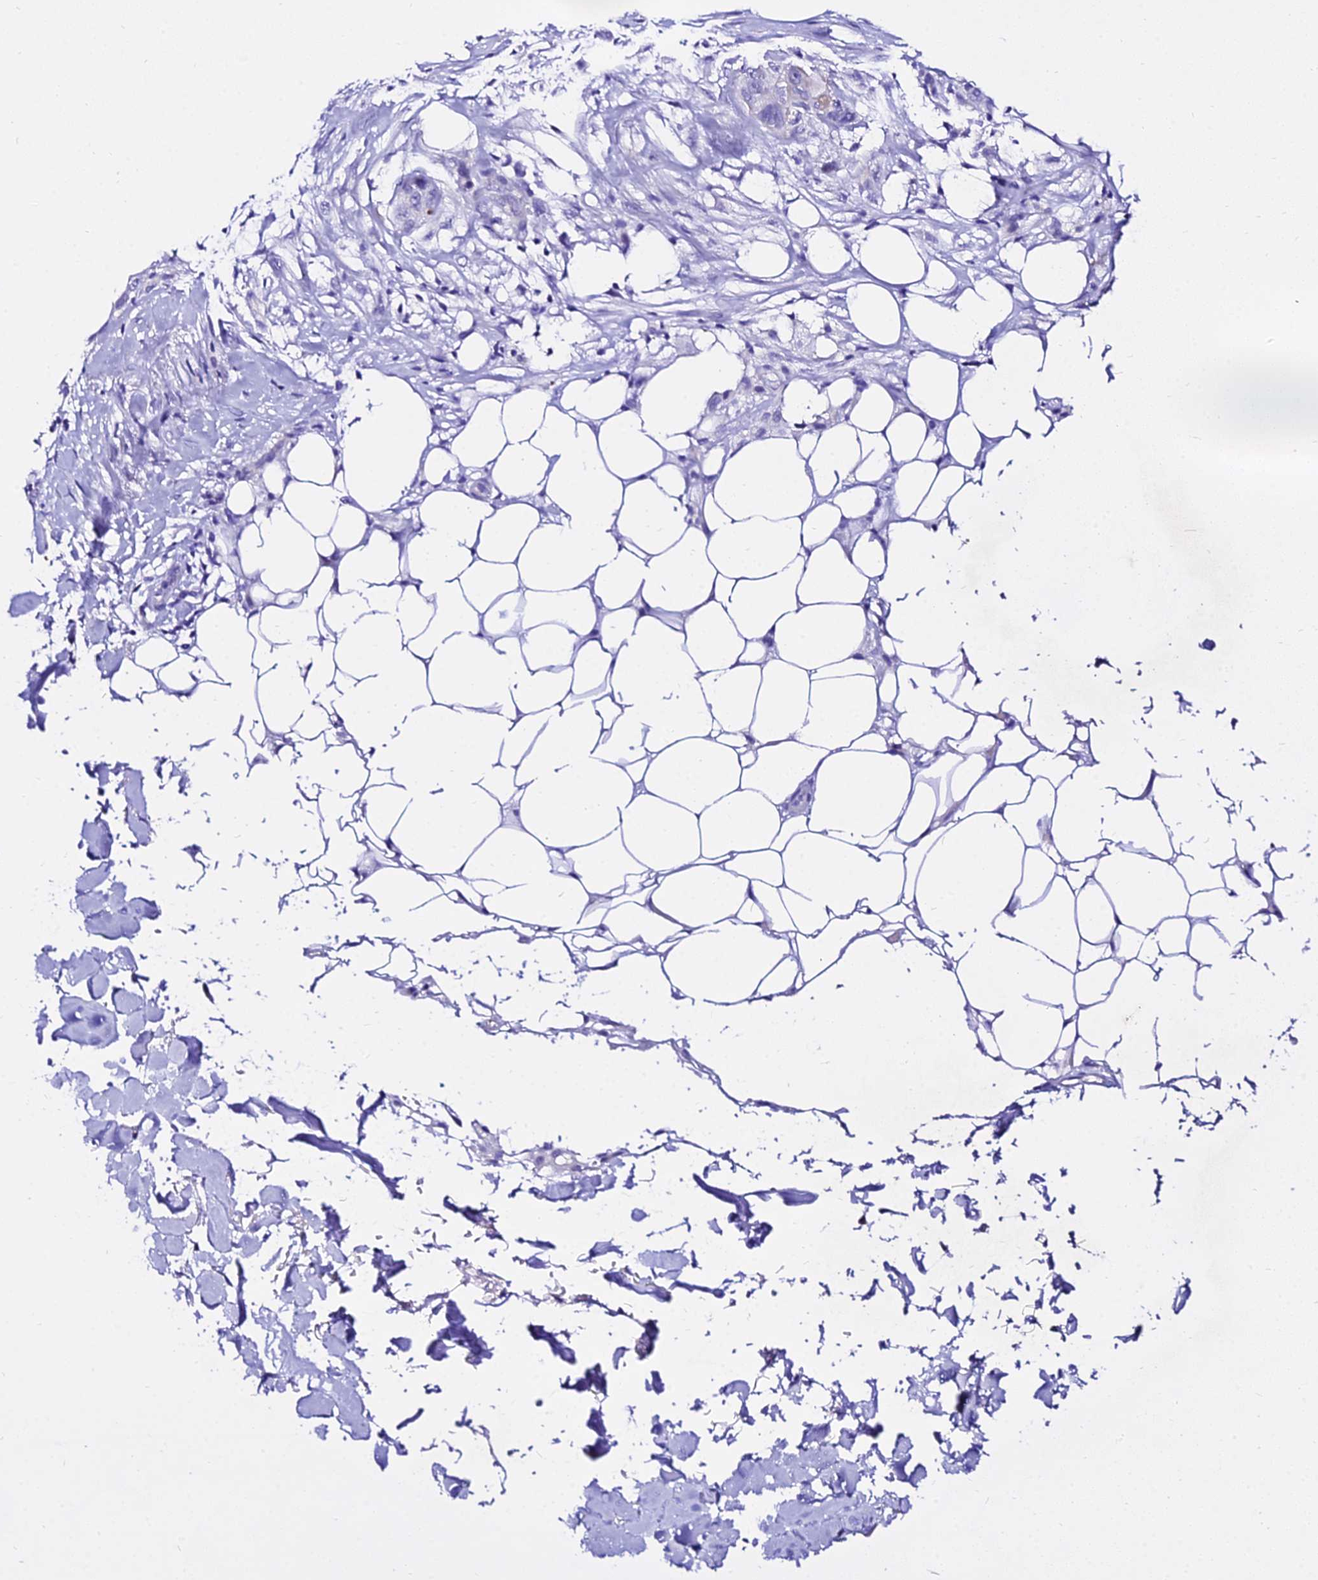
{"staining": {"intensity": "negative", "quantity": "none", "location": "none"}, "tissue": "skin cancer", "cell_type": "Tumor cells", "image_type": "cancer", "snomed": [{"axis": "morphology", "description": "Normal tissue, NOS"}, {"axis": "morphology", "description": "Squamous cell carcinoma, NOS"}, {"axis": "topography", "description": "Skin"}], "caption": "The photomicrograph demonstrates no staining of tumor cells in squamous cell carcinoma (skin). The staining is performed using DAB brown chromogen with nuclei counter-stained in using hematoxylin.", "gene": "DEFB106A", "patient": {"sex": "male", "age": 72}}